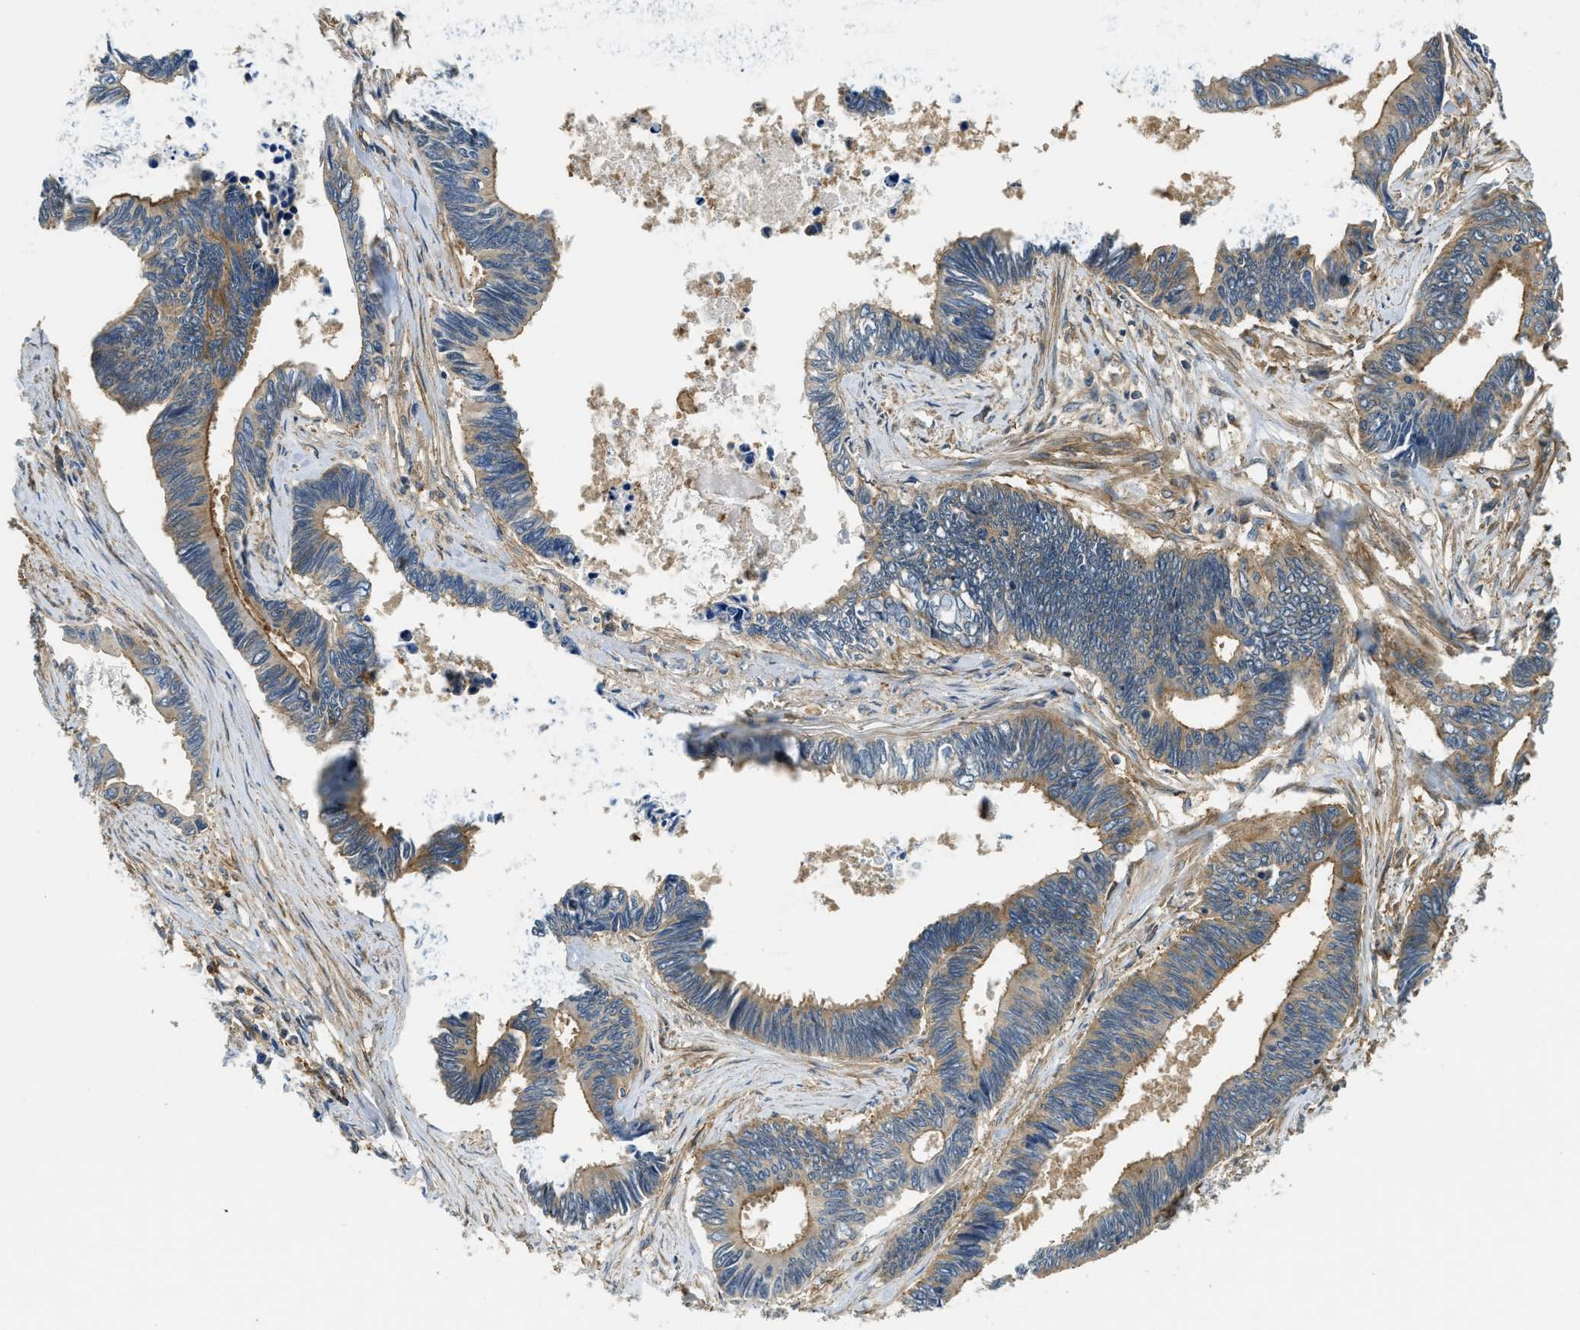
{"staining": {"intensity": "moderate", "quantity": "<25%", "location": "cytoplasmic/membranous"}, "tissue": "pancreatic cancer", "cell_type": "Tumor cells", "image_type": "cancer", "snomed": [{"axis": "morphology", "description": "Adenocarcinoma, NOS"}, {"axis": "topography", "description": "Pancreas"}], "caption": "The micrograph shows a brown stain indicating the presence of a protein in the cytoplasmic/membranous of tumor cells in pancreatic cancer.", "gene": "BAG4", "patient": {"sex": "female", "age": 70}}